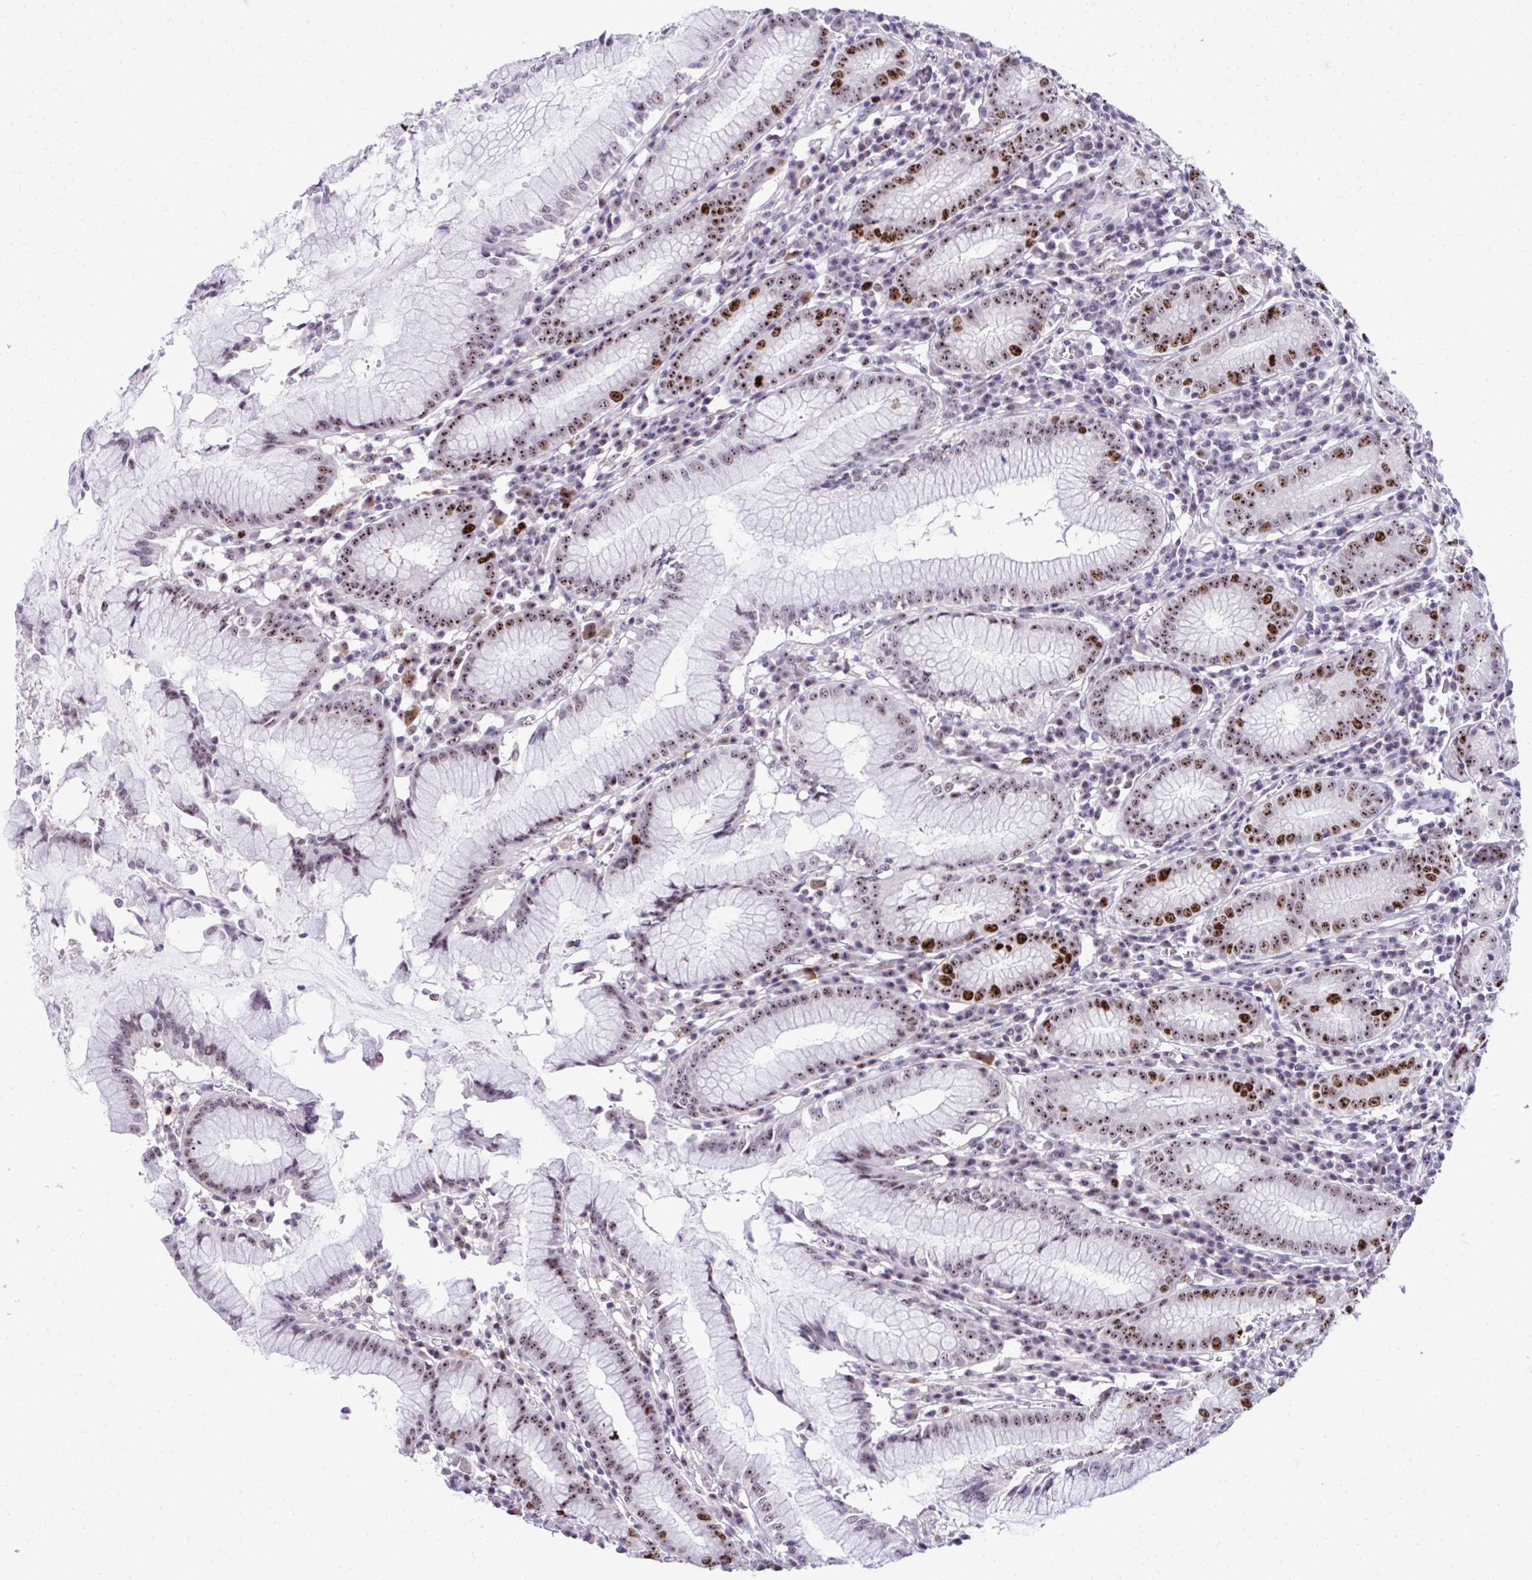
{"staining": {"intensity": "strong", "quantity": ">75%", "location": "nuclear"}, "tissue": "stomach", "cell_type": "Glandular cells", "image_type": "normal", "snomed": [{"axis": "morphology", "description": "Normal tissue, NOS"}, {"axis": "topography", "description": "Stomach"}], "caption": "Immunohistochemistry (IHC) histopathology image of benign stomach: stomach stained using immunohistochemistry reveals high levels of strong protein expression localized specifically in the nuclear of glandular cells, appearing as a nuclear brown color.", "gene": "CEP72", "patient": {"sex": "male", "age": 55}}